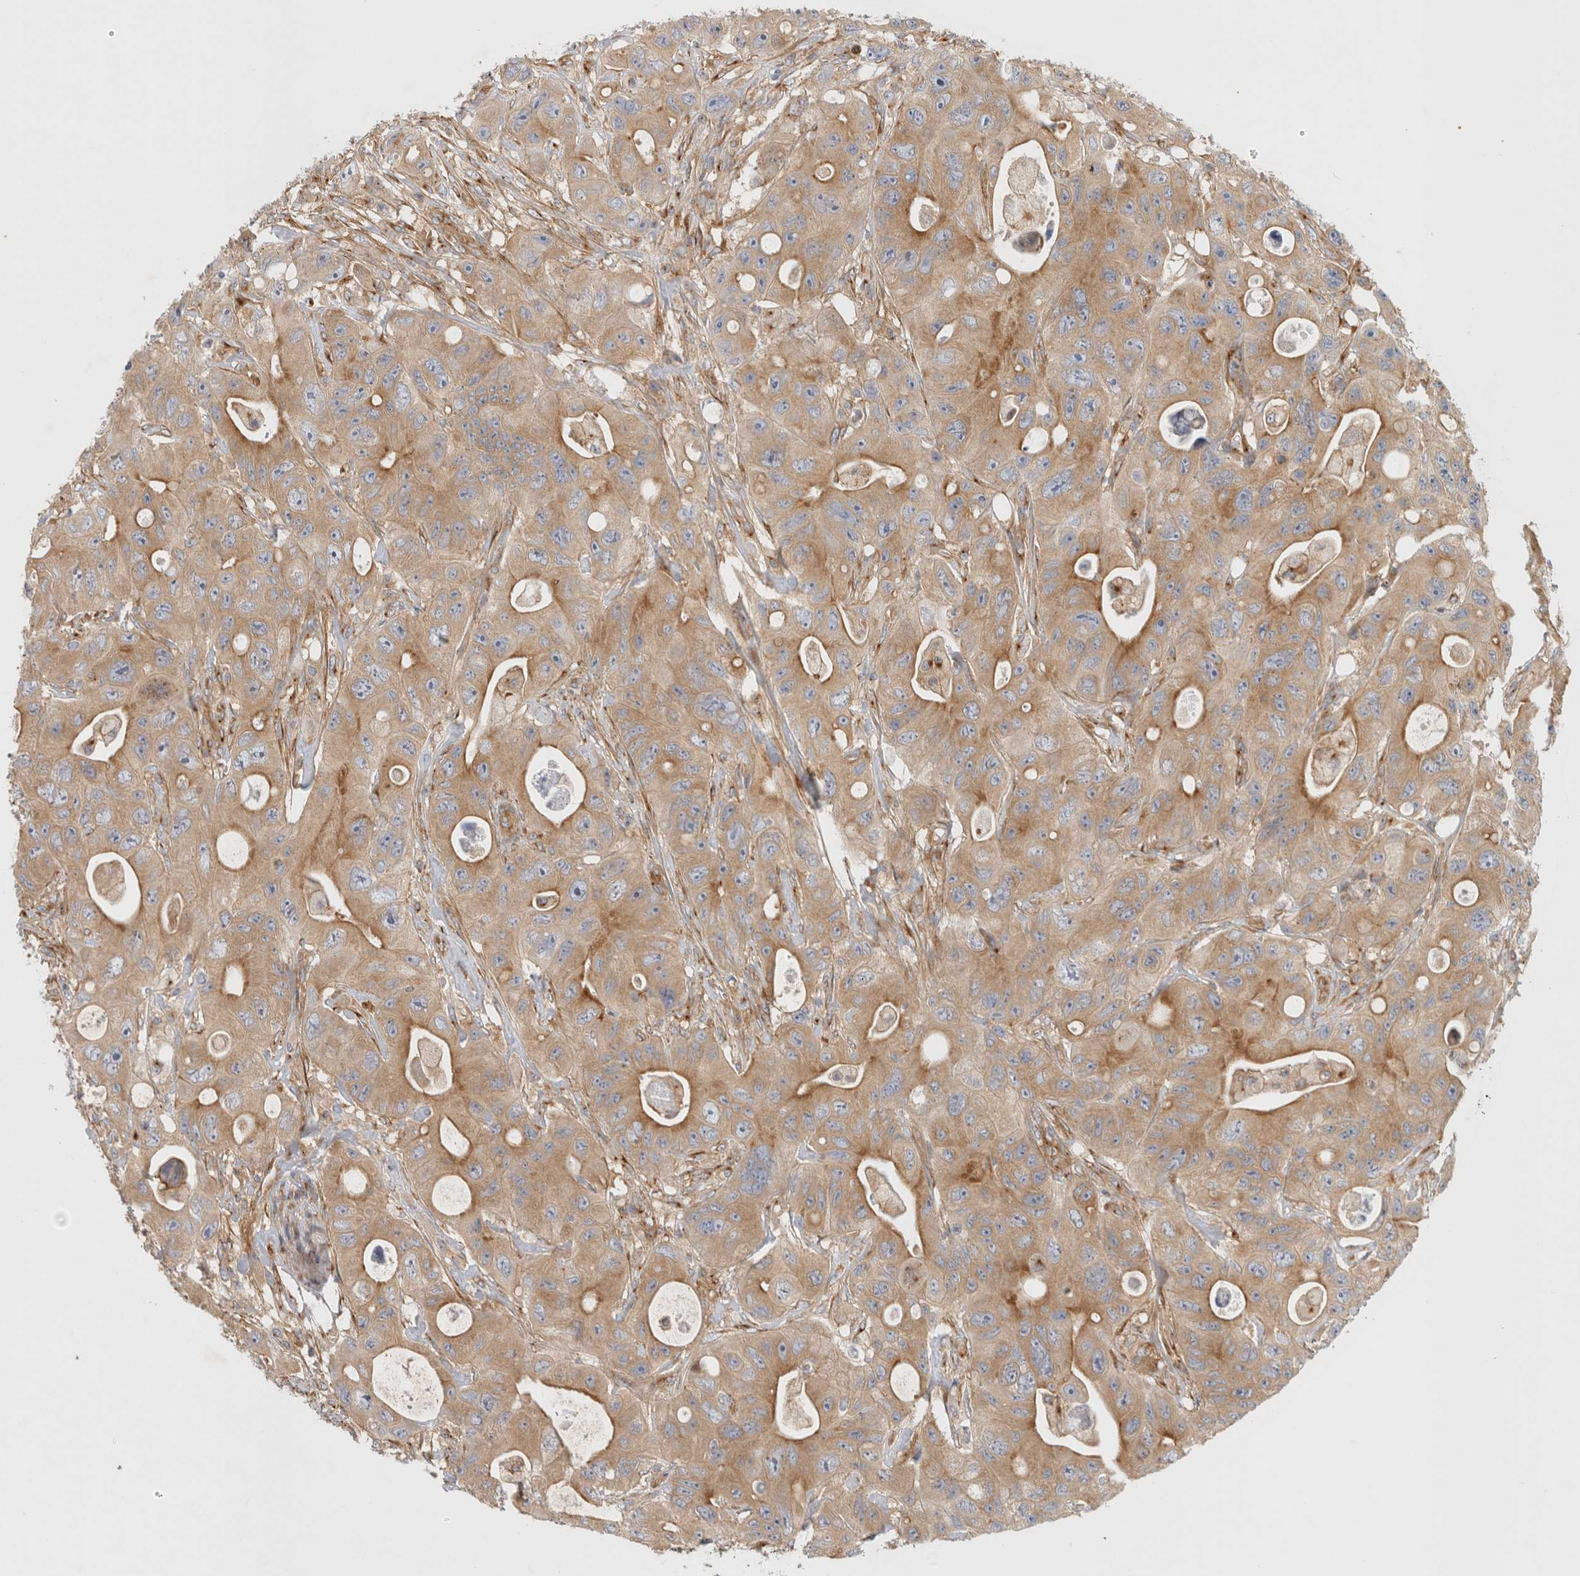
{"staining": {"intensity": "moderate", "quantity": ">75%", "location": "cytoplasmic/membranous"}, "tissue": "colorectal cancer", "cell_type": "Tumor cells", "image_type": "cancer", "snomed": [{"axis": "morphology", "description": "Adenocarcinoma, NOS"}, {"axis": "topography", "description": "Colon"}], "caption": "Human colorectal cancer stained with a brown dye exhibits moderate cytoplasmic/membranous positive staining in about >75% of tumor cells.", "gene": "GPR150", "patient": {"sex": "female", "age": 46}}